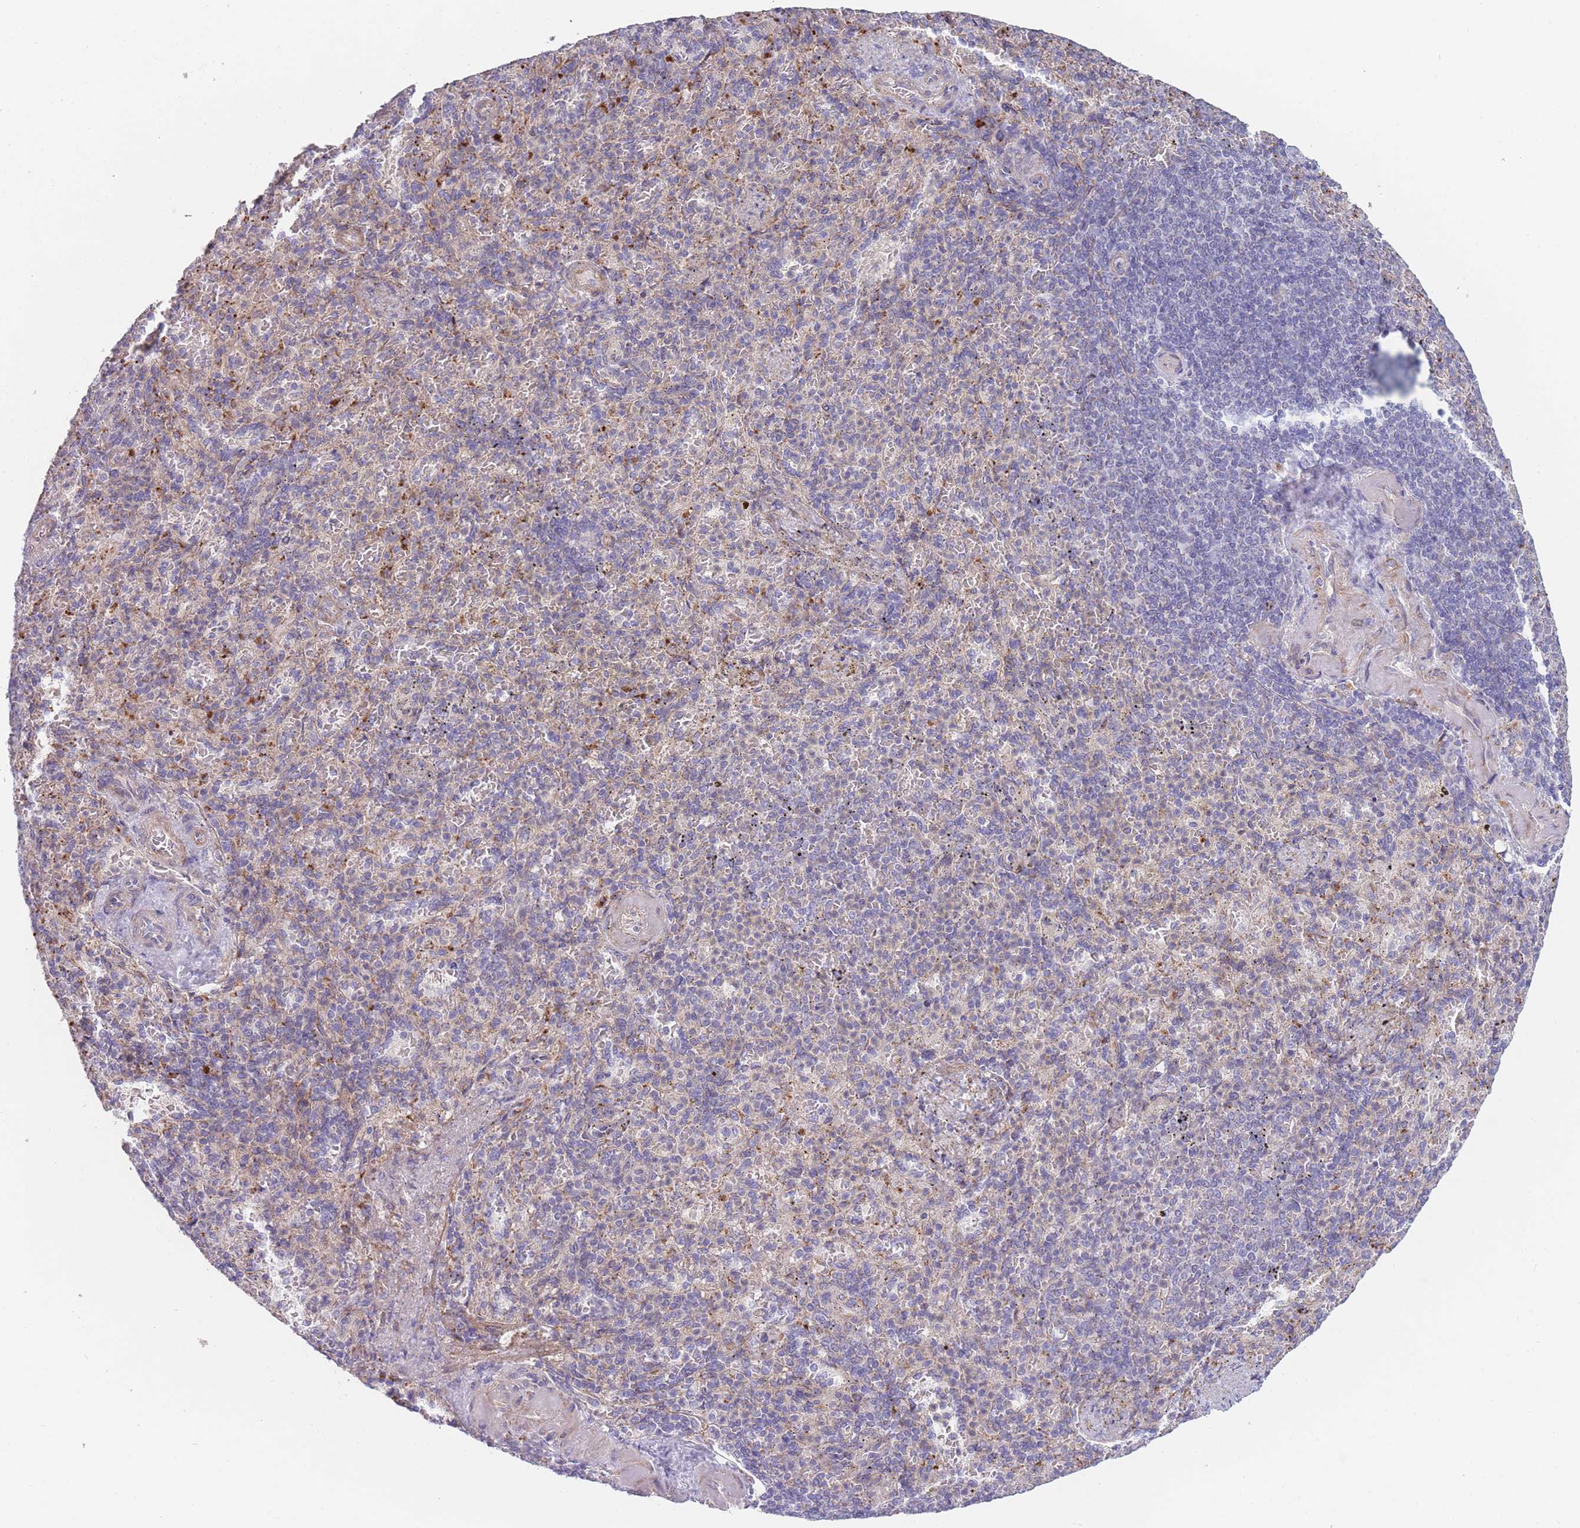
{"staining": {"intensity": "negative", "quantity": "none", "location": "none"}, "tissue": "spleen", "cell_type": "Cells in red pulp", "image_type": "normal", "snomed": [{"axis": "morphology", "description": "Normal tissue, NOS"}, {"axis": "topography", "description": "Spleen"}], "caption": "Spleen was stained to show a protein in brown. There is no significant positivity in cells in red pulp. Brightfield microscopy of immunohistochemistry stained with DAB (3,3'-diaminobenzidine) (brown) and hematoxylin (blue), captured at high magnification.", "gene": "SMPD4", "patient": {"sex": "female", "age": 74}}